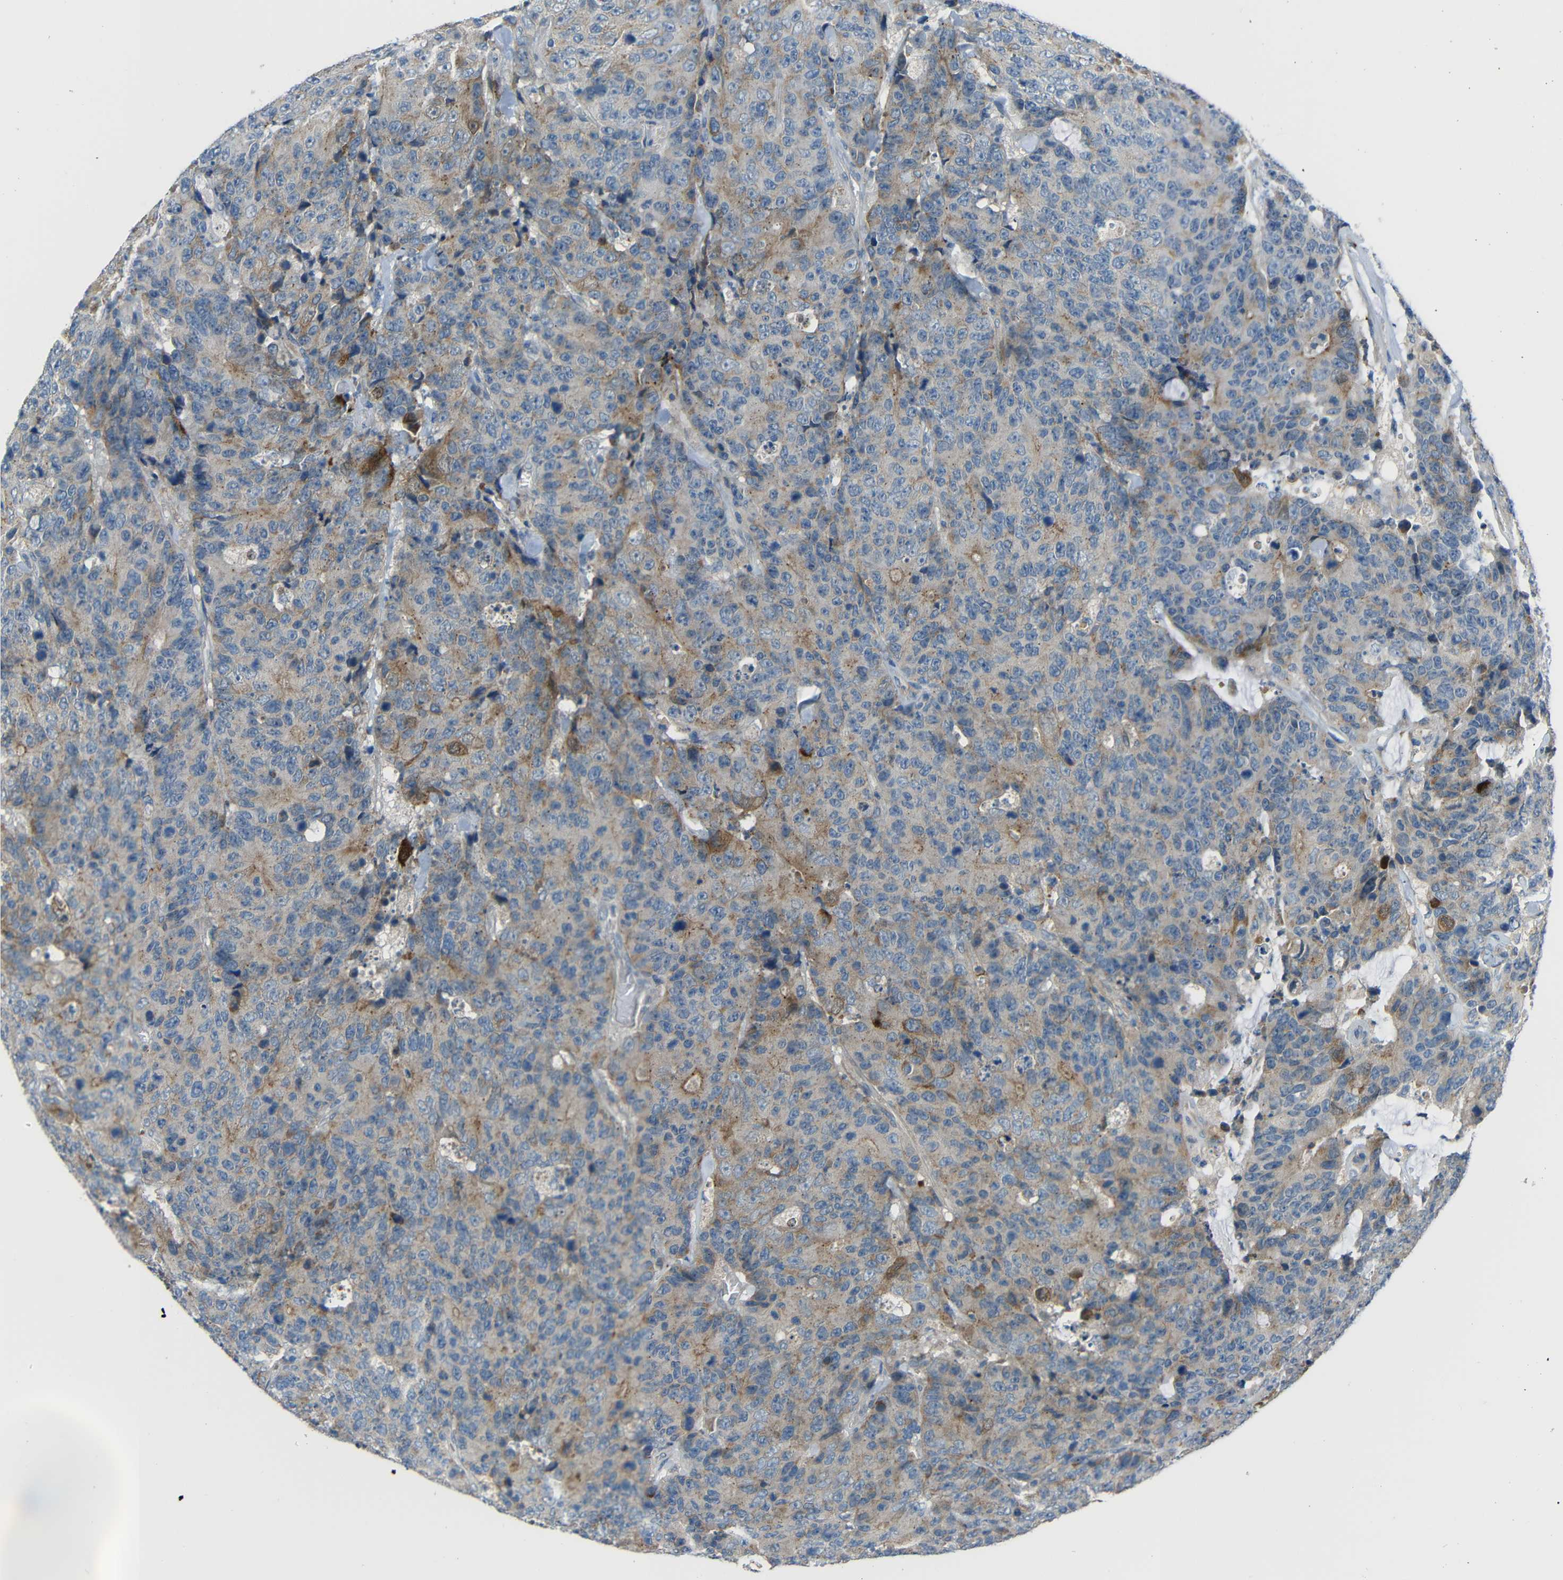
{"staining": {"intensity": "weak", "quantity": "25%-75%", "location": "cytoplasmic/membranous"}, "tissue": "colorectal cancer", "cell_type": "Tumor cells", "image_type": "cancer", "snomed": [{"axis": "morphology", "description": "Adenocarcinoma, NOS"}, {"axis": "topography", "description": "Colon"}], "caption": "Tumor cells reveal low levels of weak cytoplasmic/membranous staining in approximately 25%-75% of cells in colorectal adenocarcinoma.", "gene": "DCLK1", "patient": {"sex": "female", "age": 86}}